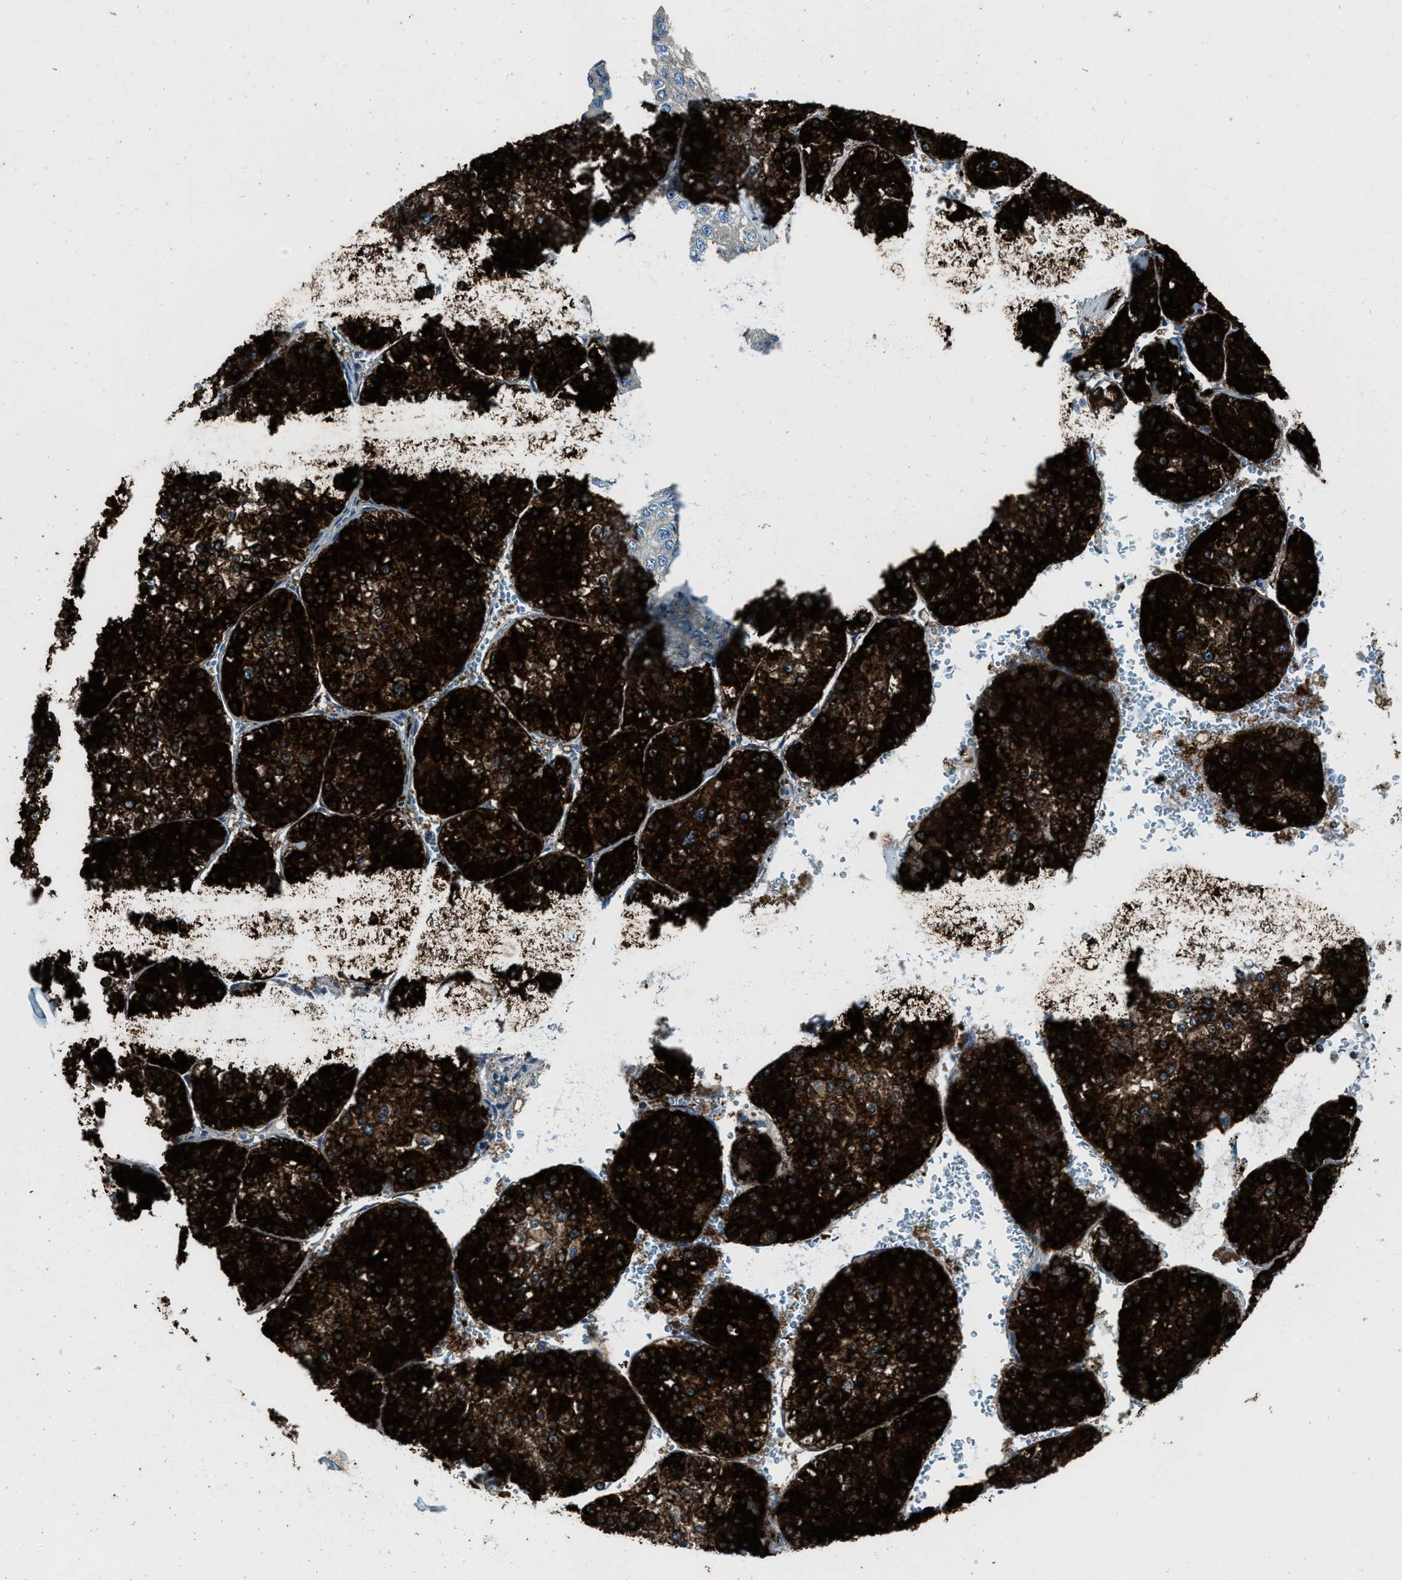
{"staining": {"intensity": "strong", "quantity": ">75%", "location": "cytoplasmic/membranous"}, "tissue": "liver cancer", "cell_type": "Tumor cells", "image_type": "cancer", "snomed": [{"axis": "morphology", "description": "Carcinoma, Hepatocellular, NOS"}, {"axis": "topography", "description": "Liver"}], "caption": "About >75% of tumor cells in liver cancer display strong cytoplasmic/membranous protein expression as visualized by brown immunohistochemical staining.", "gene": "SVIL", "patient": {"sex": "female", "age": 73}}